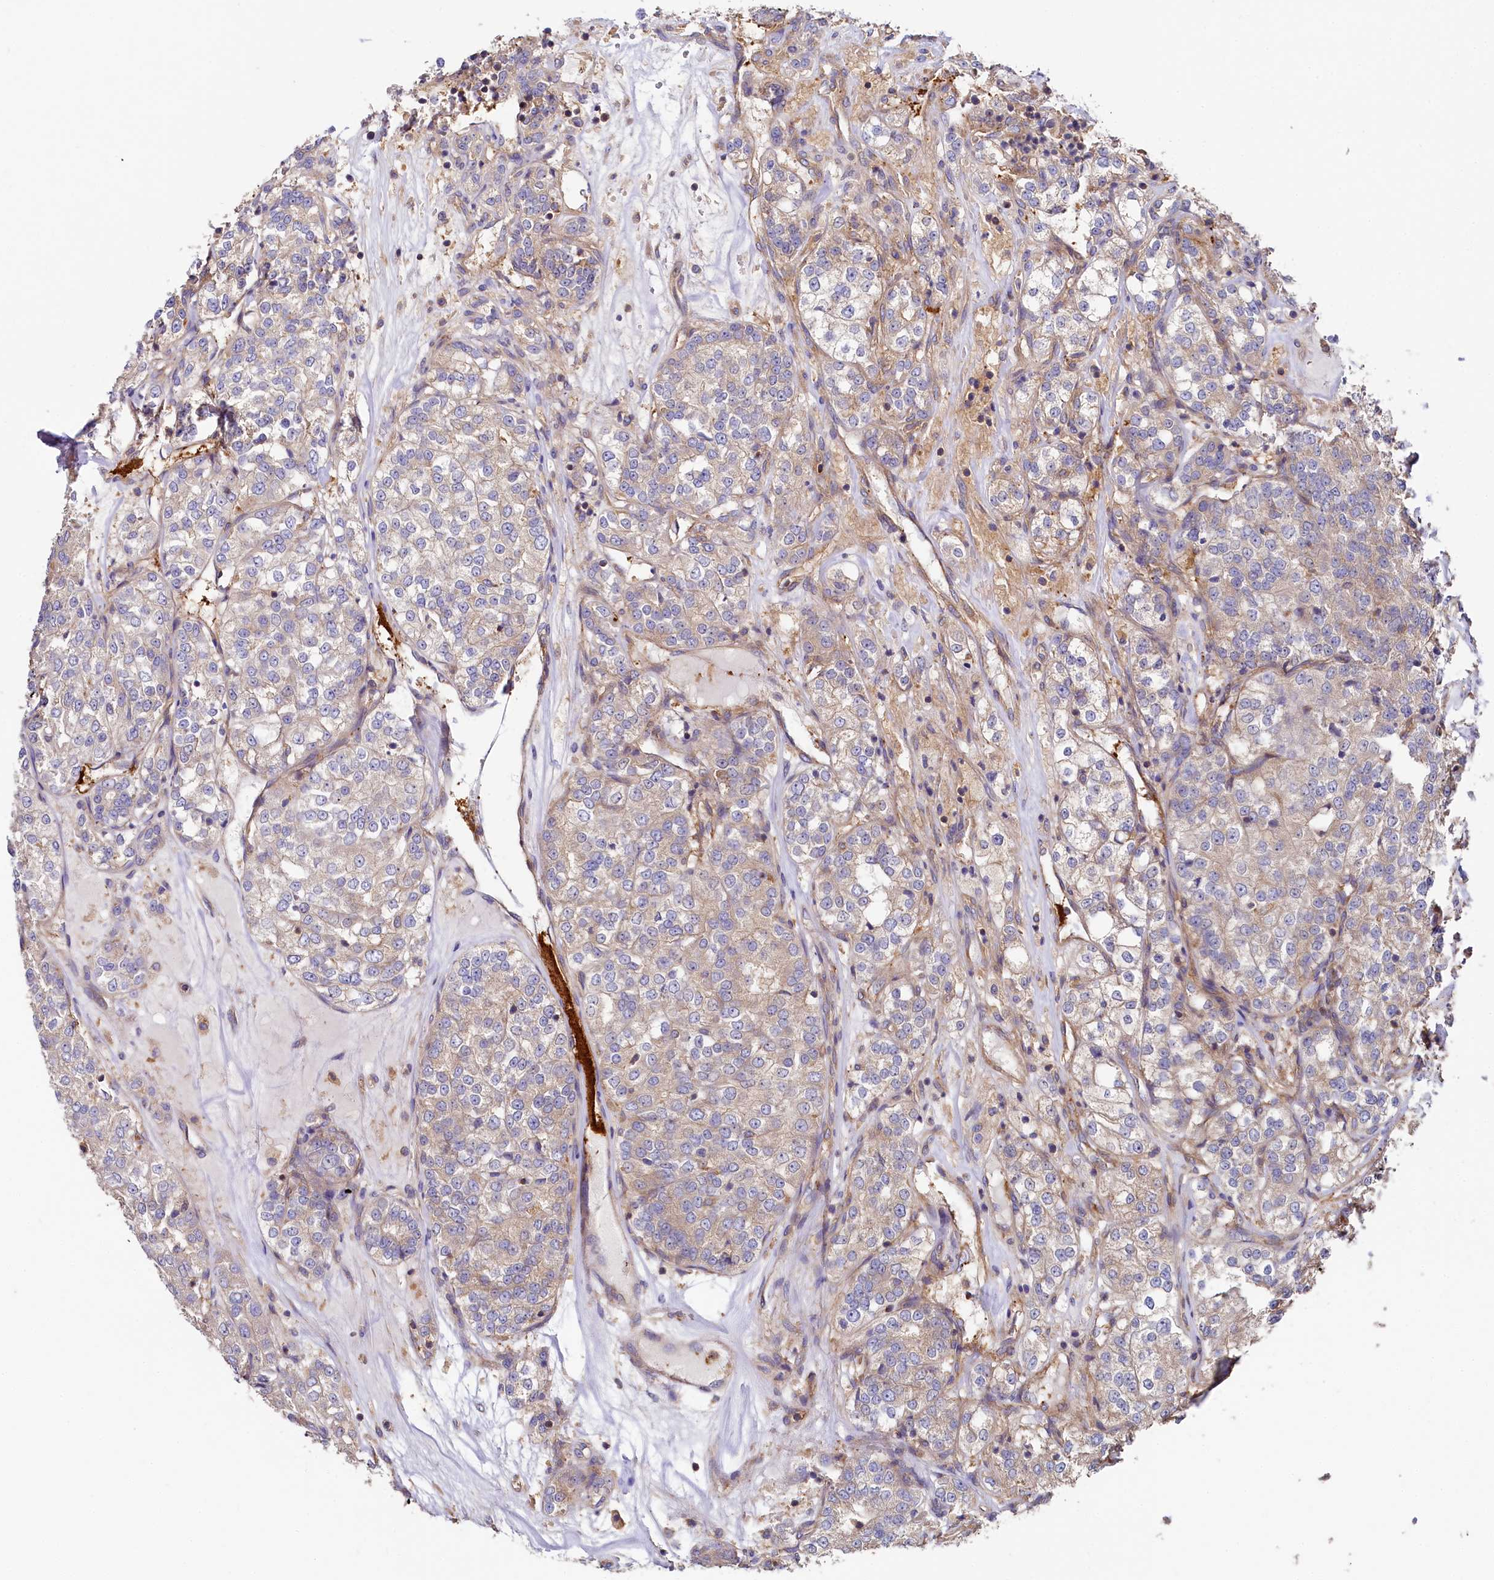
{"staining": {"intensity": "weak", "quantity": "<25%", "location": "cytoplasmic/membranous"}, "tissue": "renal cancer", "cell_type": "Tumor cells", "image_type": "cancer", "snomed": [{"axis": "morphology", "description": "Adenocarcinoma, NOS"}, {"axis": "topography", "description": "Kidney"}], "caption": "There is no significant staining in tumor cells of renal adenocarcinoma. The staining was performed using DAB (3,3'-diaminobenzidine) to visualize the protein expression in brown, while the nuclei were stained in blue with hematoxylin (Magnification: 20x).", "gene": "PPIP5K1", "patient": {"sex": "female", "age": 63}}